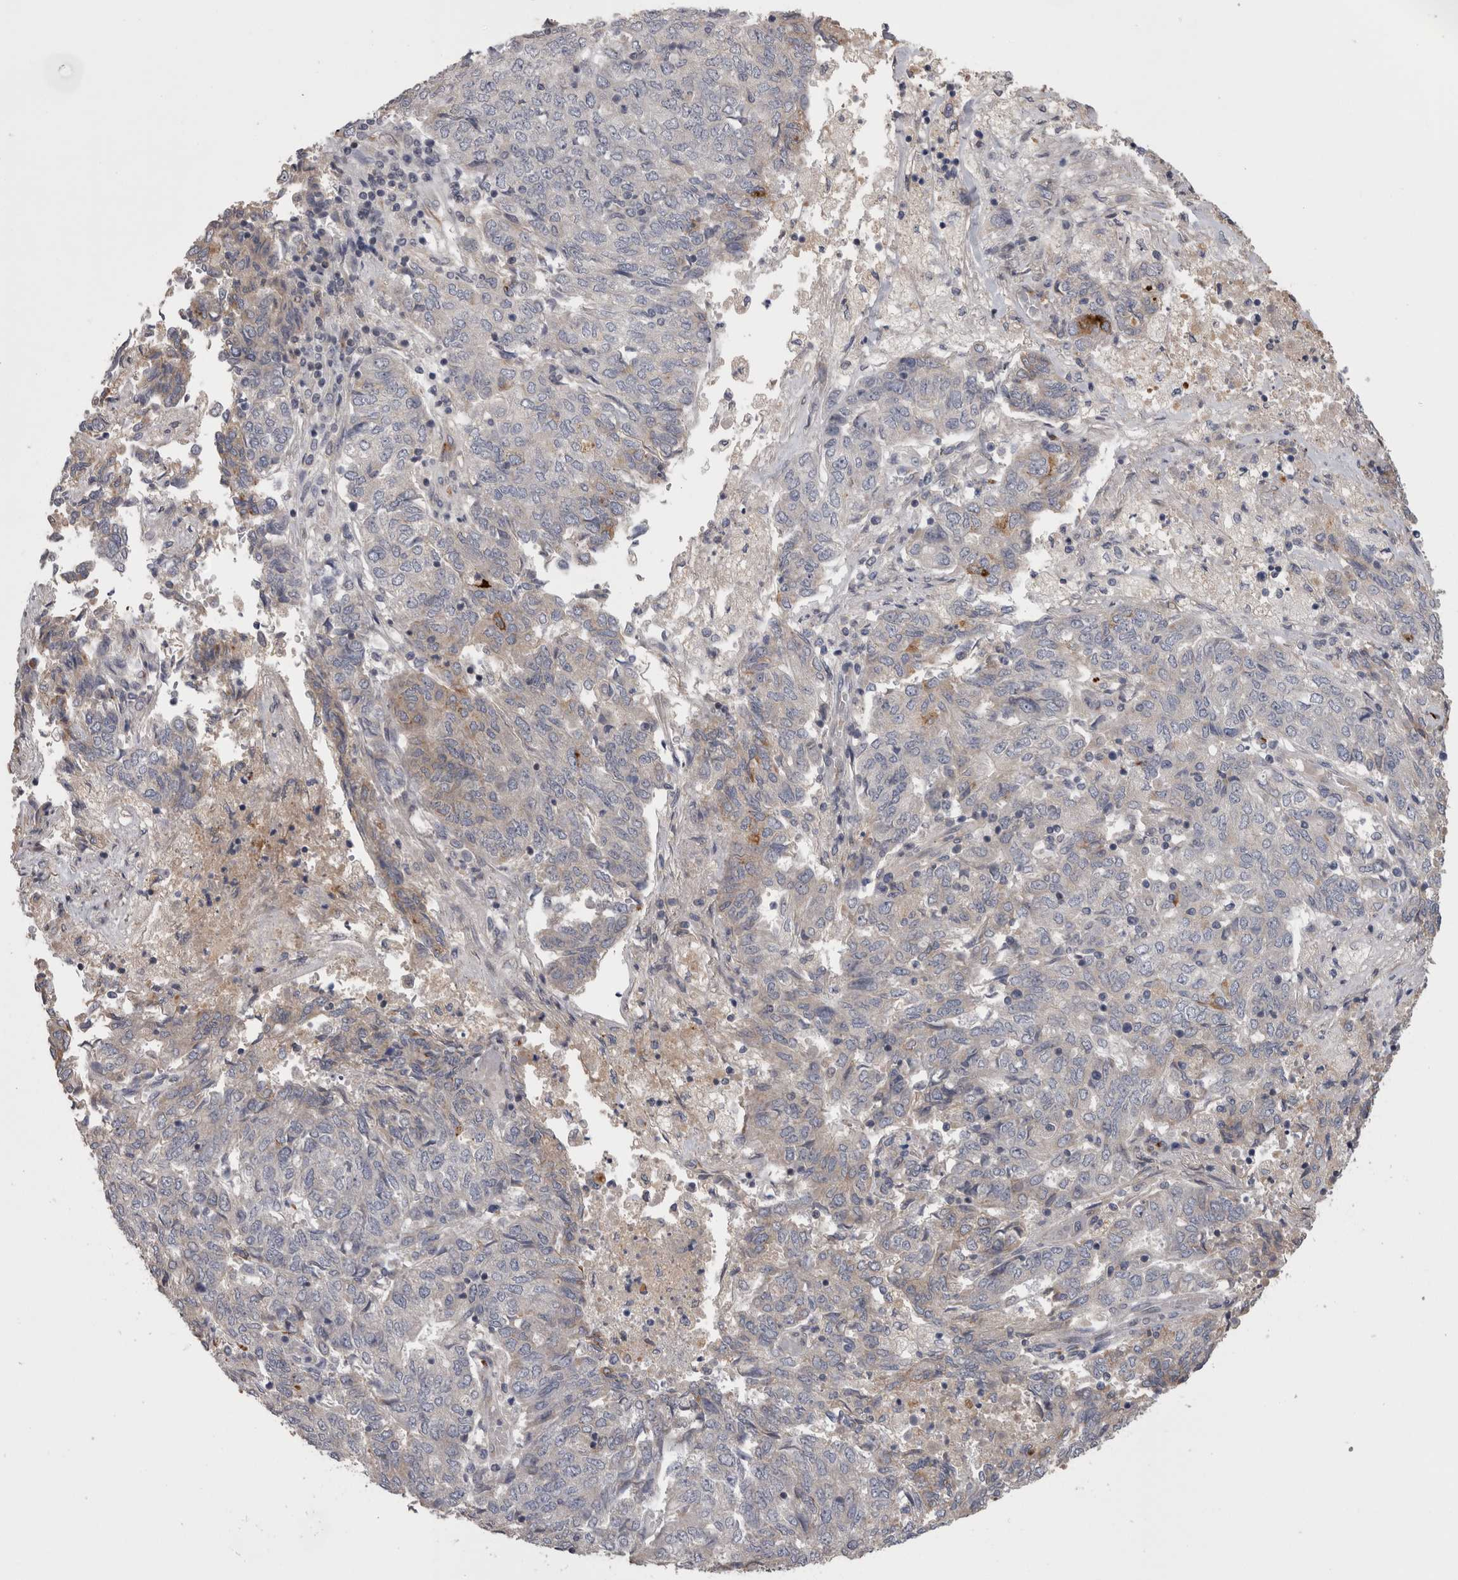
{"staining": {"intensity": "weak", "quantity": "<25%", "location": "cytoplasmic/membranous"}, "tissue": "endometrial cancer", "cell_type": "Tumor cells", "image_type": "cancer", "snomed": [{"axis": "morphology", "description": "Adenocarcinoma, NOS"}, {"axis": "topography", "description": "Endometrium"}], "caption": "Immunohistochemistry (IHC) histopathology image of human endometrial cancer (adenocarcinoma) stained for a protein (brown), which shows no staining in tumor cells.", "gene": "STC1", "patient": {"sex": "female", "age": 80}}